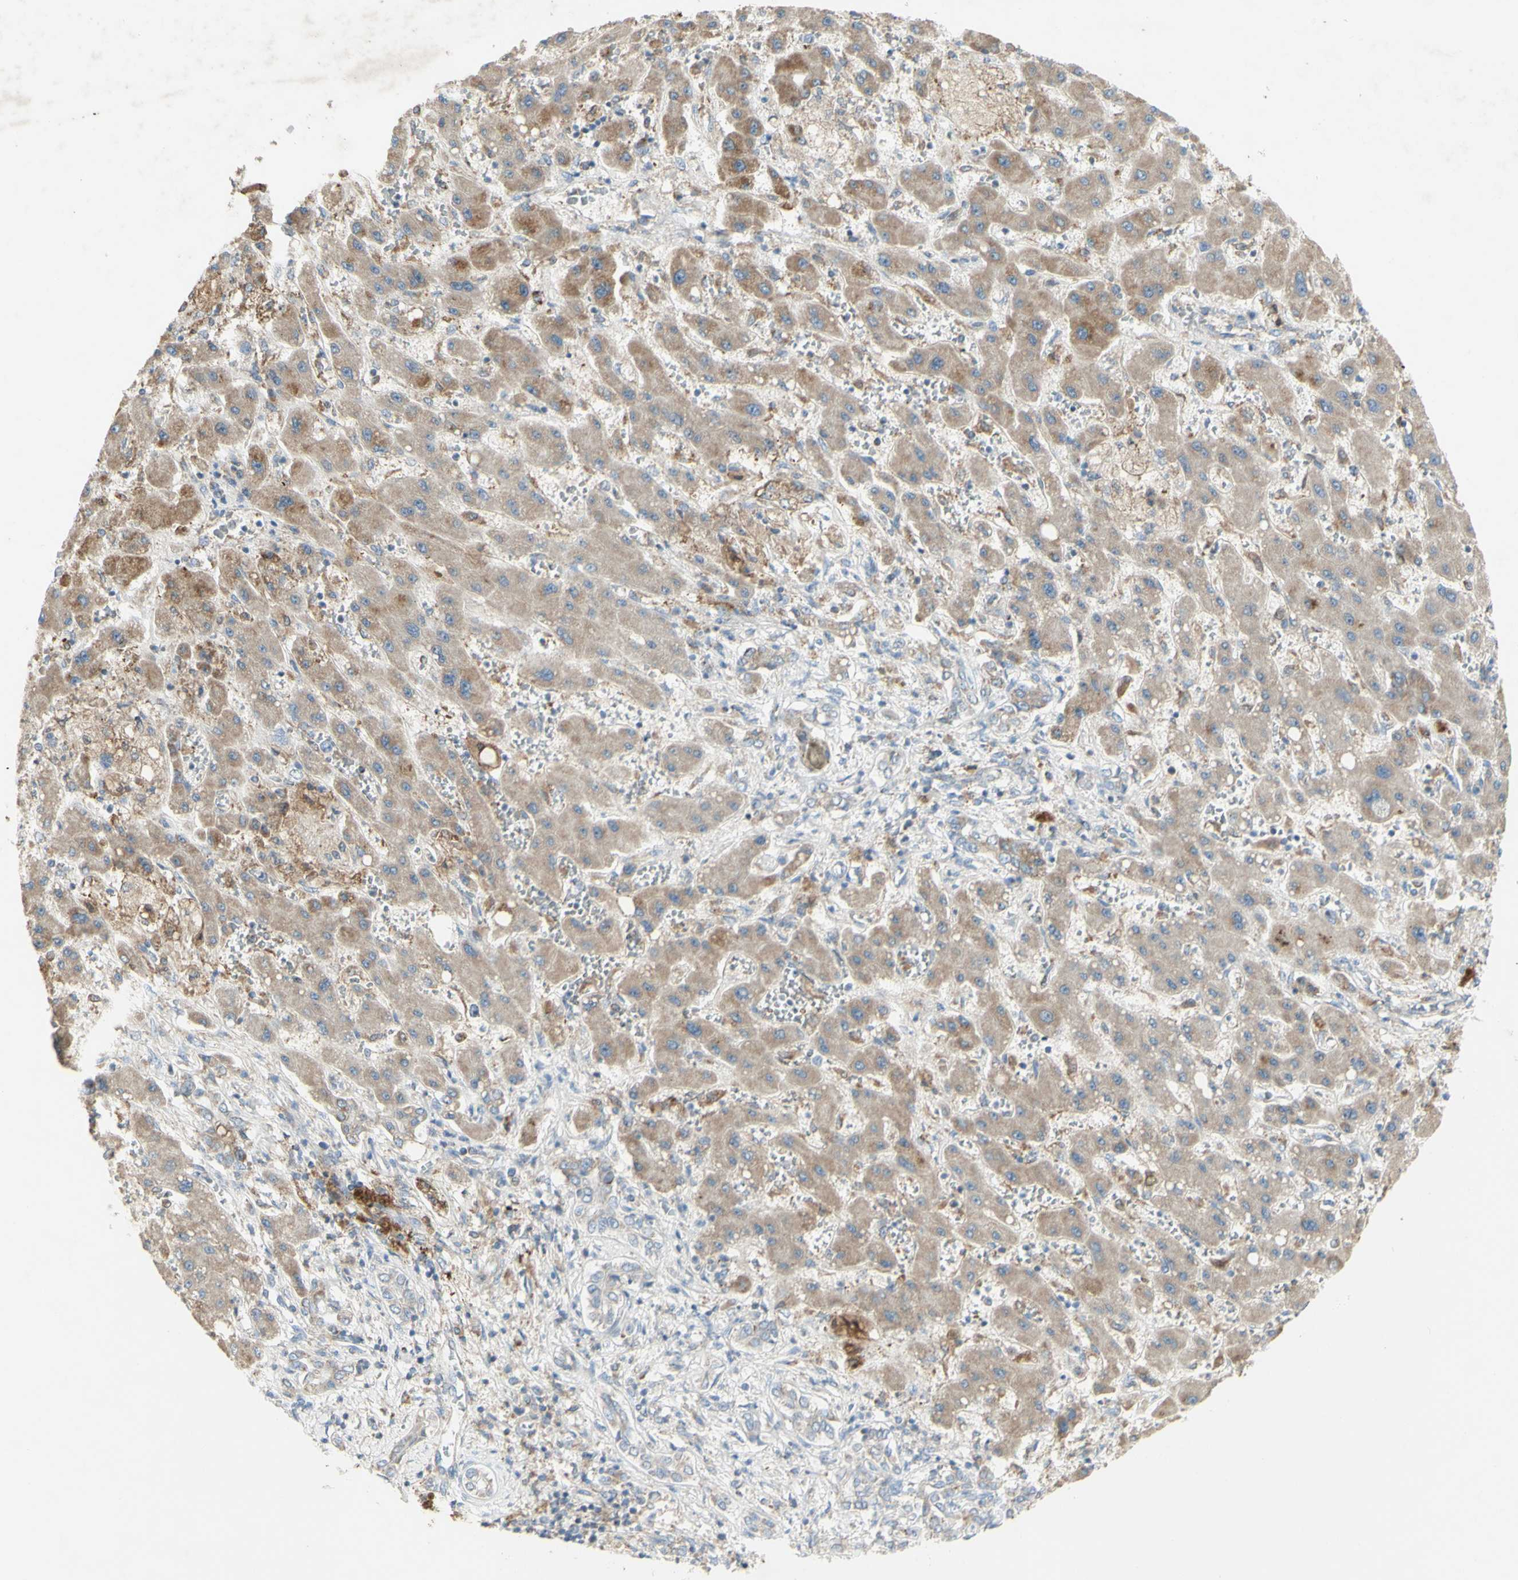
{"staining": {"intensity": "weak", "quantity": "<25%", "location": "cytoplasmic/membranous"}, "tissue": "liver cancer", "cell_type": "Tumor cells", "image_type": "cancer", "snomed": [{"axis": "morphology", "description": "Cholangiocarcinoma"}, {"axis": "topography", "description": "Liver"}], "caption": "This is a image of immunohistochemistry staining of cholangiocarcinoma (liver), which shows no expression in tumor cells.", "gene": "CNTNAP1", "patient": {"sex": "male", "age": 50}}